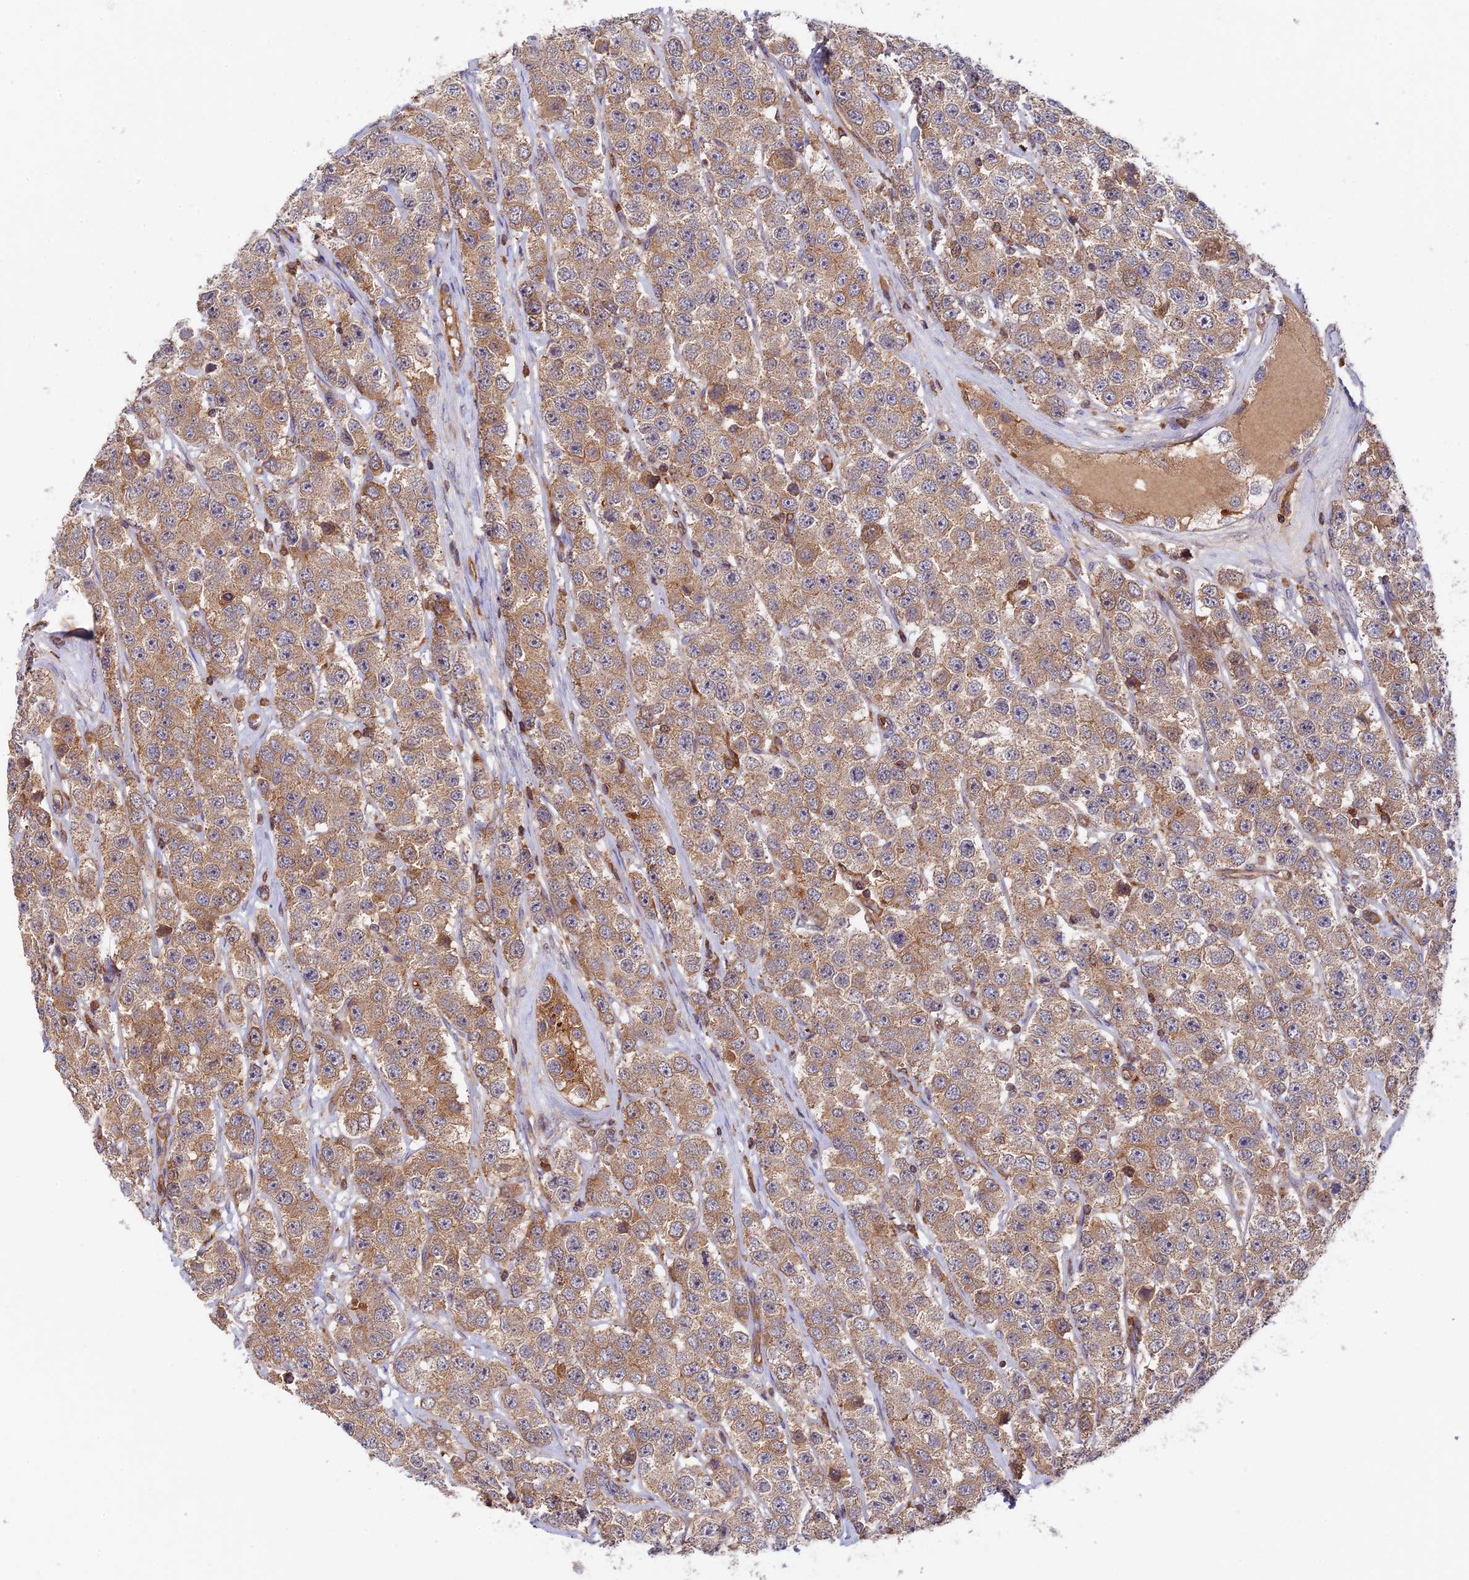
{"staining": {"intensity": "moderate", "quantity": "25%-75%", "location": "cytoplasmic/membranous"}, "tissue": "testis cancer", "cell_type": "Tumor cells", "image_type": "cancer", "snomed": [{"axis": "morphology", "description": "Seminoma, NOS"}, {"axis": "topography", "description": "Testis"}], "caption": "Seminoma (testis) stained with a protein marker demonstrates moderate staining in tumor cells.", "gene": "MYO9B", "patient": {"sex": "male", "age": 28}}